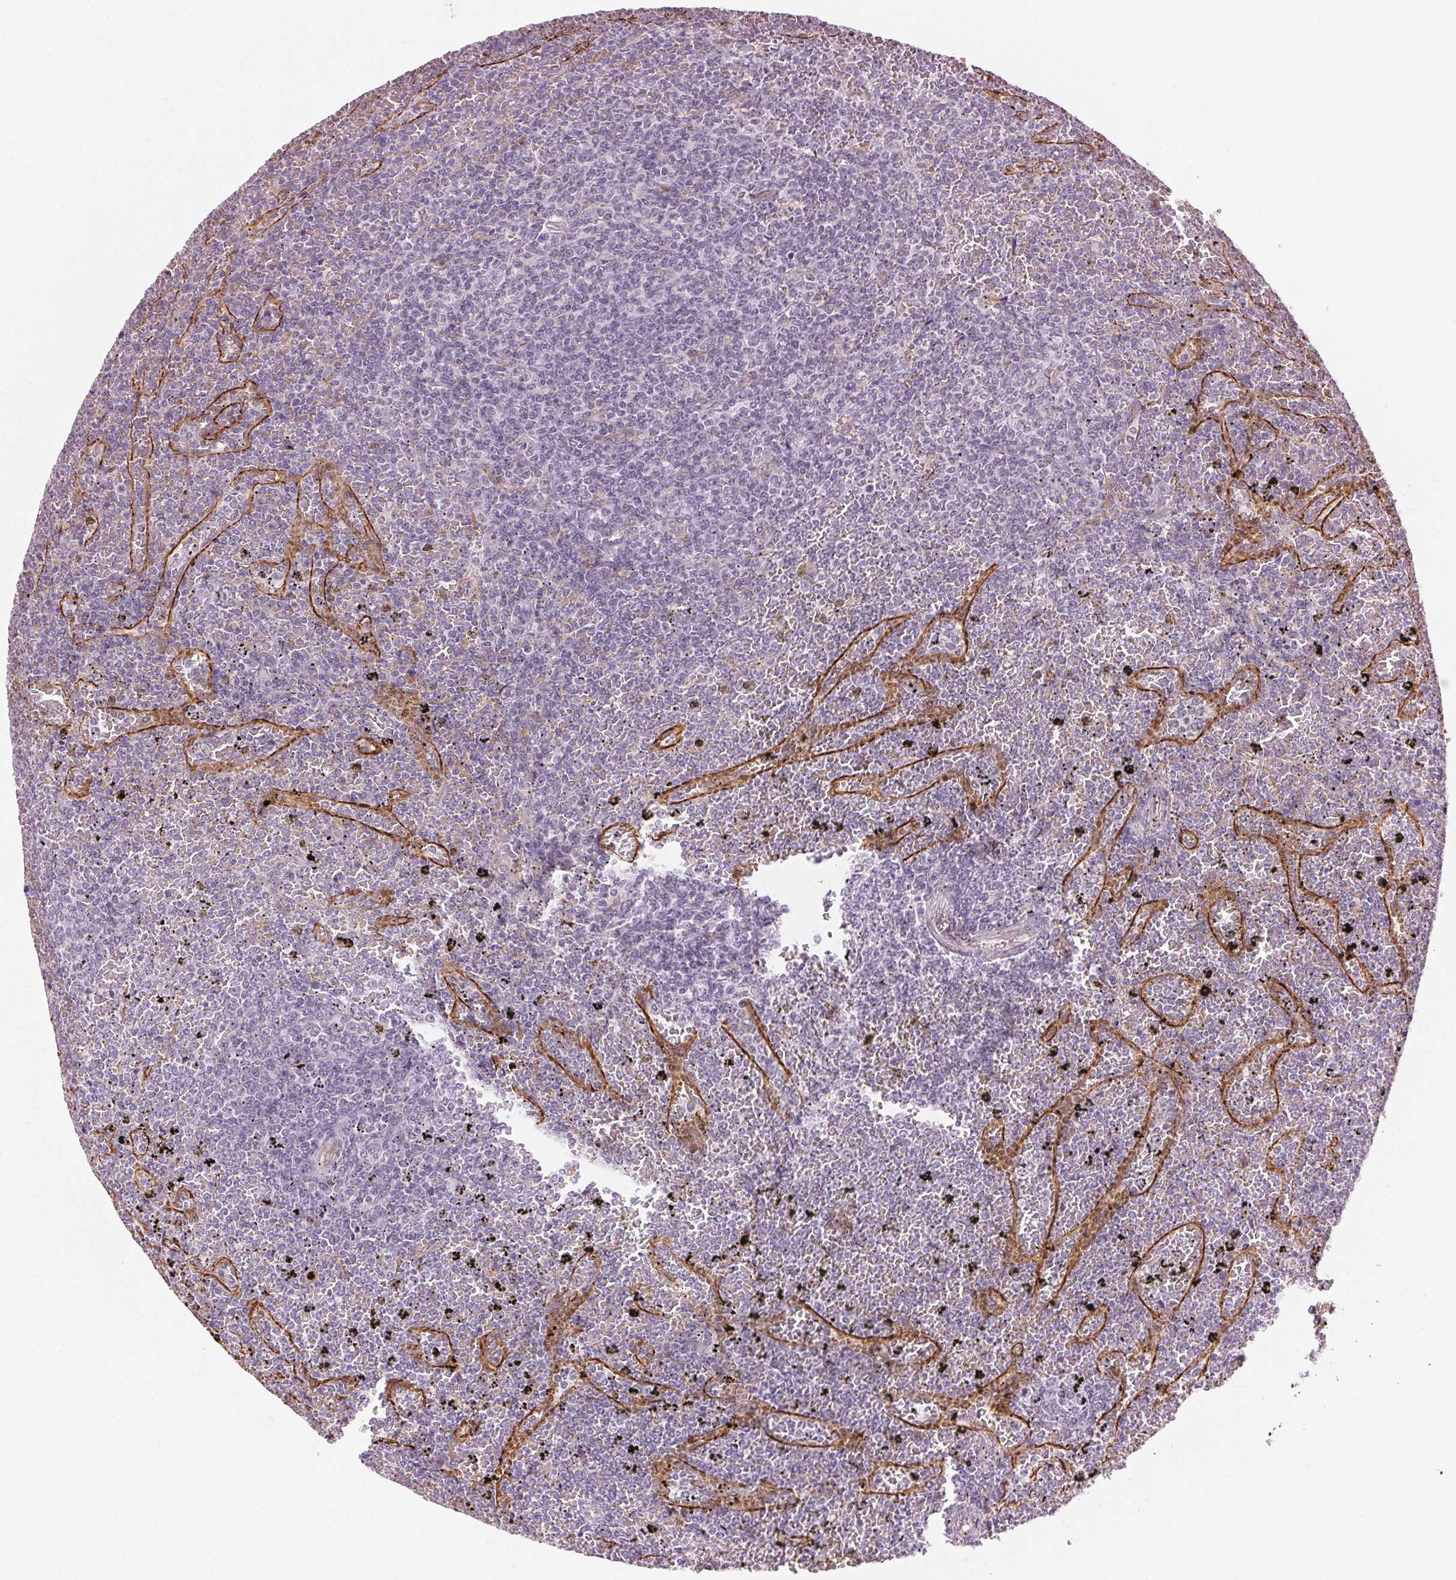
{"staining": {"intensity": "negative", "quantity": "none", "location": "none"}, "tissue": "lymphoma", "cell_type": "Tumor cells", "image_type": "cancer", "snomed": [{"axis": "morphology", "description": "Malignant lymphoma, non-Hodgkin's type, Low grade"}, {"axis": "topography", "description": "Spleen"}], "caption": "Immunohistochemical staining of human lymphoma reveals no significant staining in tumor cells.", "gene": "AIF1L", "patient": {"sex": "female", "age": 77}}